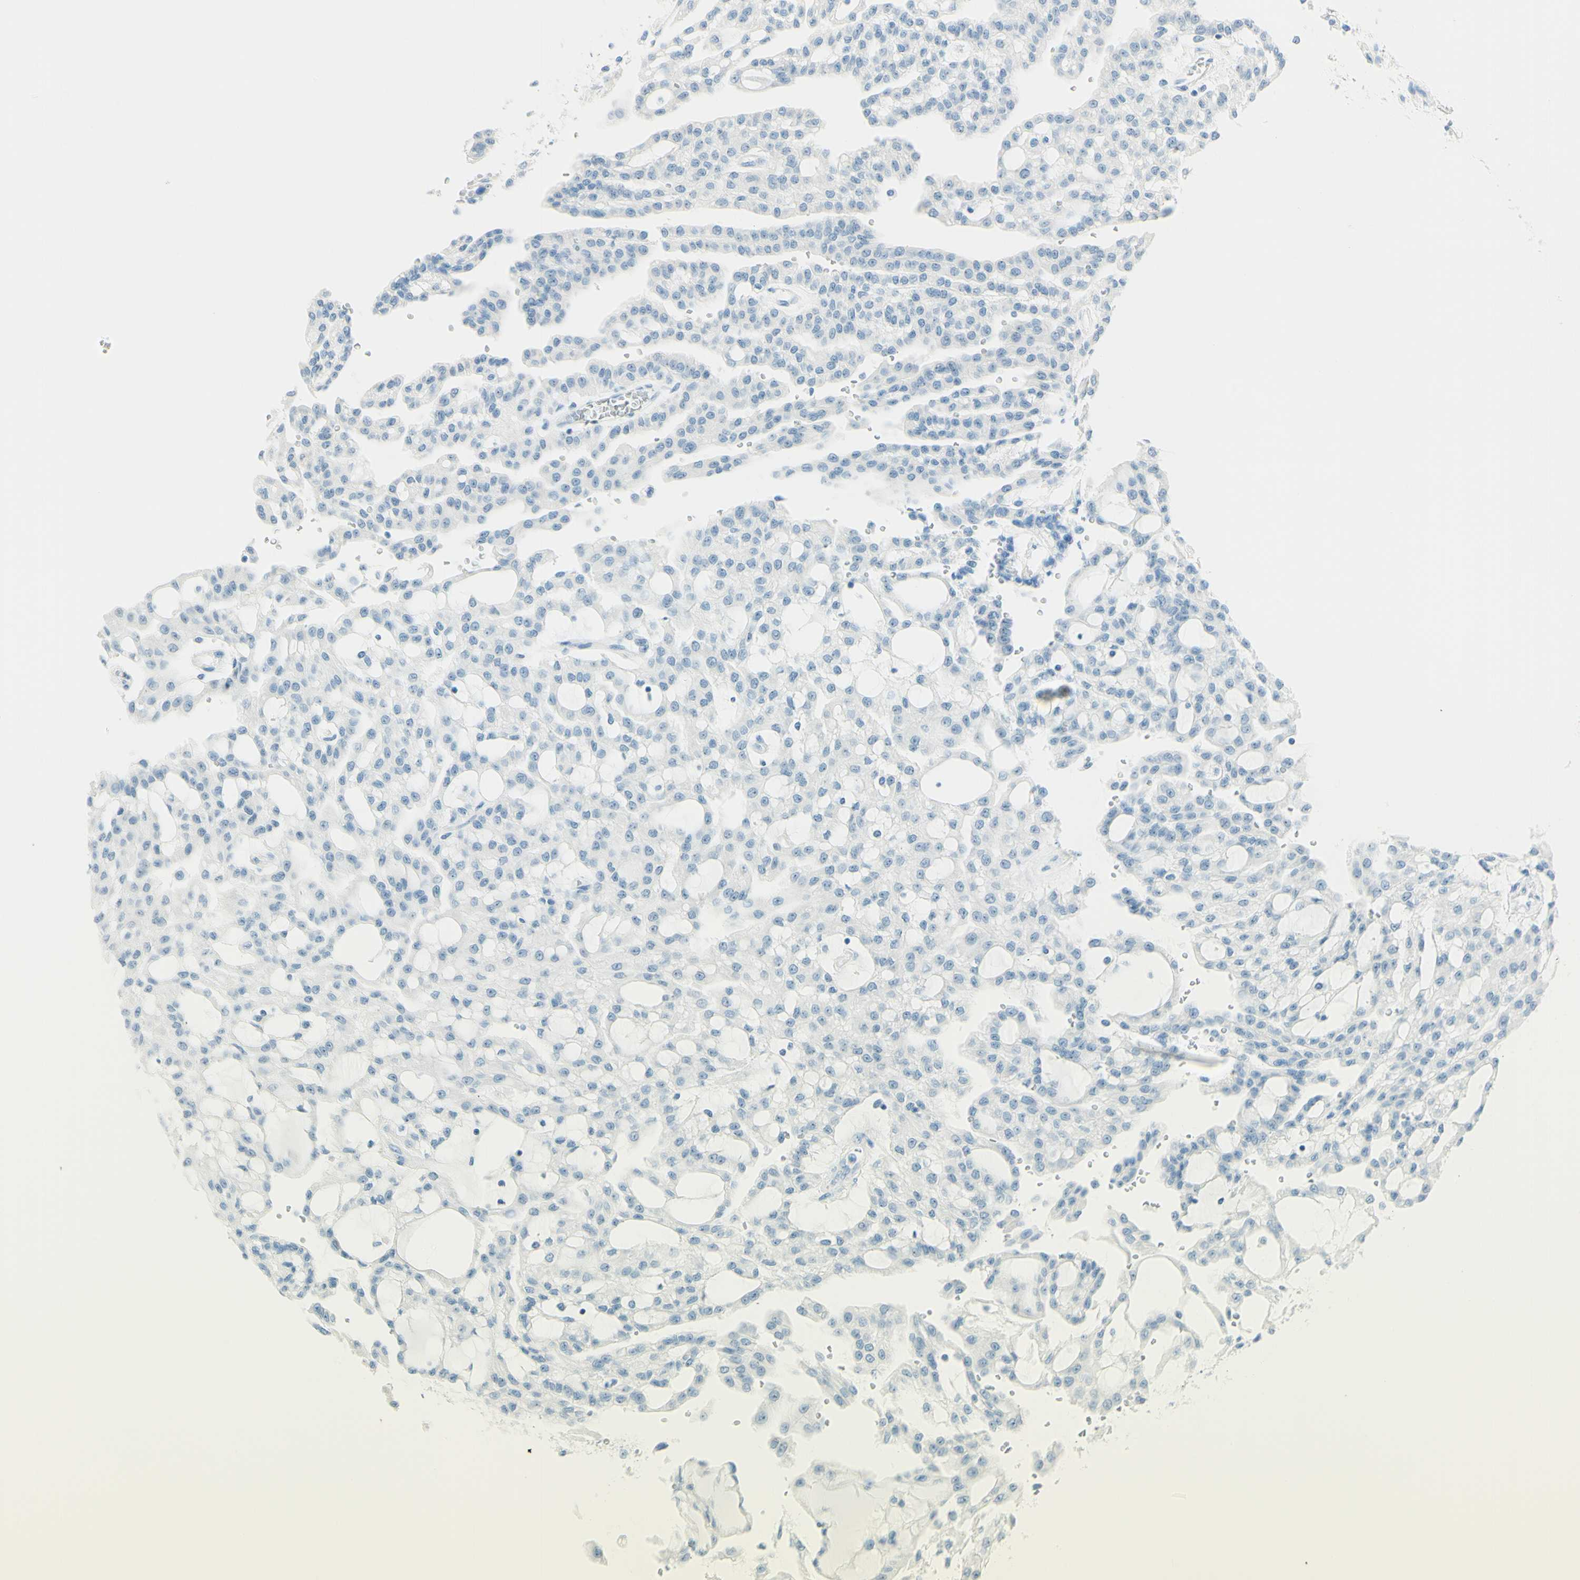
{"staining": {"intensity": "negative", "quantity": "none", "location": "none"}, "tissue": "renal cancer", "cell_type": "Tumor cells", "image_type": "cancer", "snomed": [{"axis": "morphology", "description": "Adenocarcinoma, NOS"}, {"axis": "topography", "description": "Kidney"}], "caption": "High power microscopy image of an IHC image of renal cancer (adenocarcinoma), revealing no significant expression in tumor cells.", "gene": "FMR1NB", "patient": {"sex": "male", "age": 63}}